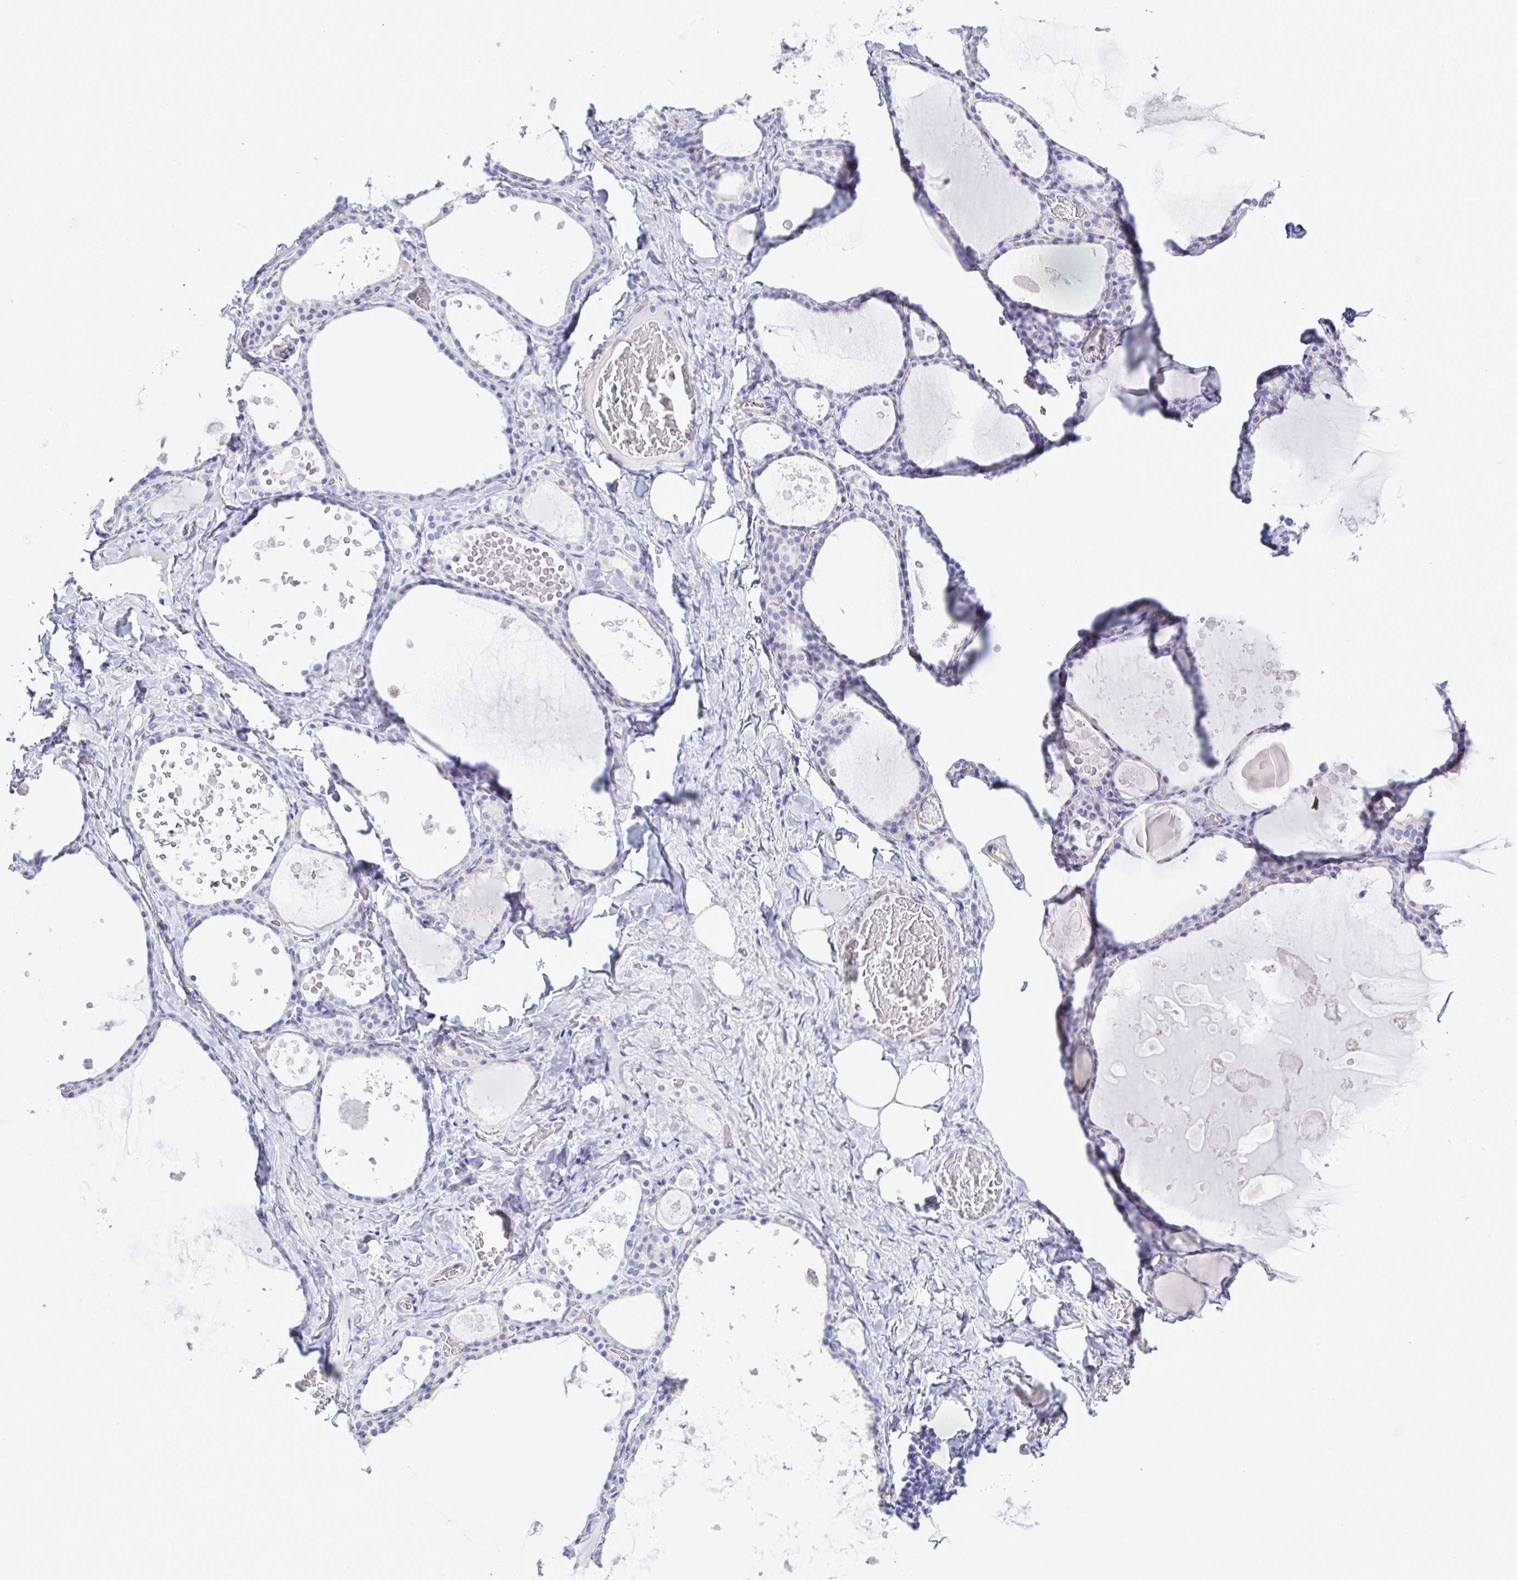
{"staining": {"intensity": "negative", "quantity": "none", "location": "none"}, "tissue": "thyroid gland", "cell_type": "Glandular cells", "image_type": "normal", "snomed": [{"axis": "morphology", "description": "Normal tissue, NOS"}, {"axis": "topography", "description": "Thyroid gland"}], "caption": "Normal thyroid gland was stained to show a protein in brown. There is no significant positivity in glandular cells.", "gene": "MED11", "patient": {"sex": "male", "age": 56}}